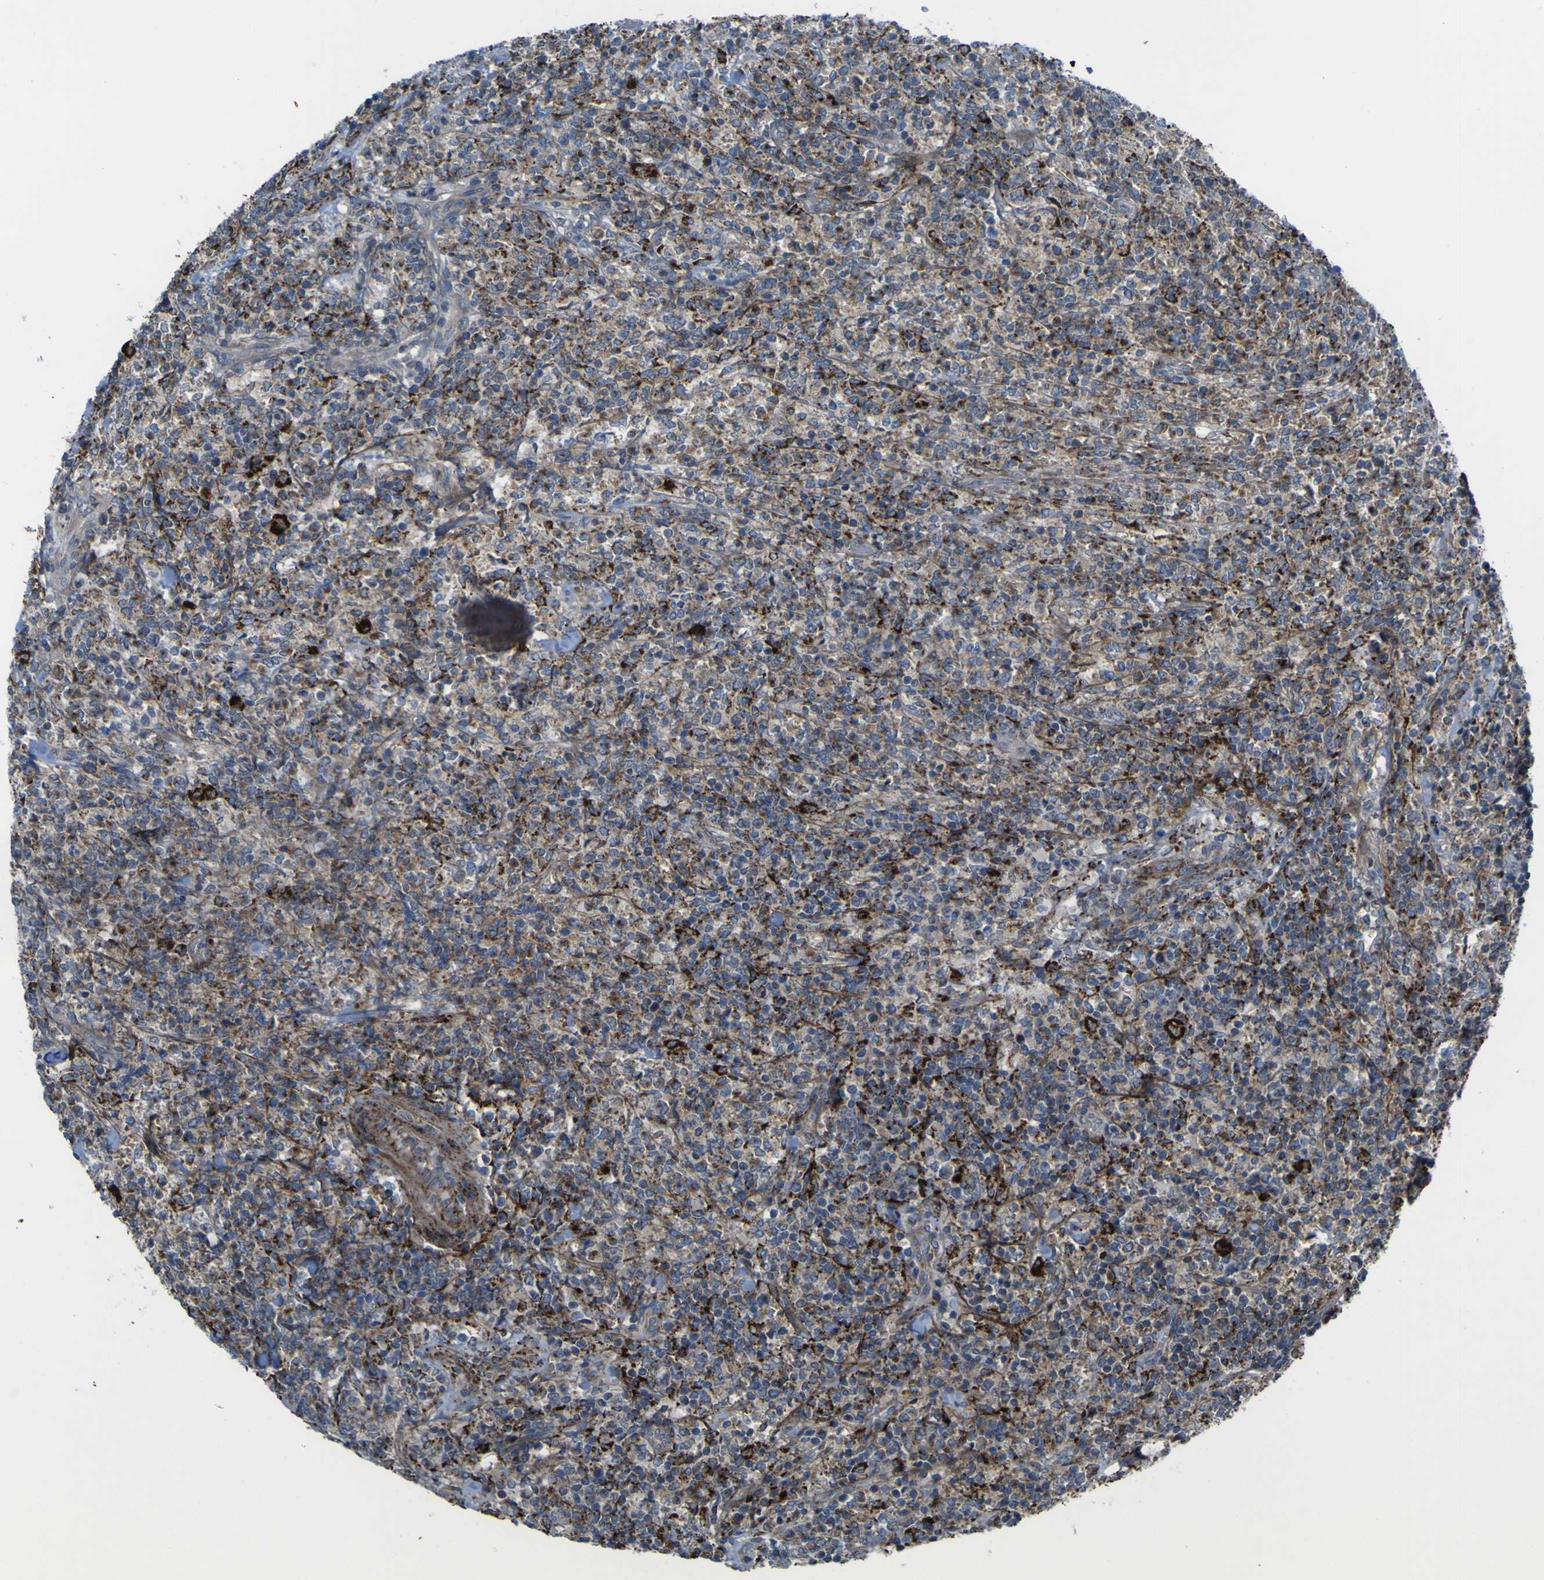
{"staining": {"intensity": "negative", "quantity": "none", "location": "none"}, "tissue": "lymphoma", "cell_type": "Tumor cells", "image_type": "cancer", "snomed": [{"axis": "morphology", "description": "Malignant lymphoma, non-Hodgkin's type, High grade"}, {"axis": "topography", "description": "Soft tissue"}], "caption": "The immunohistochemistry (IHC) photomicrograph has no significant staining in tumor cells of lymphoma tissue.", "gene": "GPLD1", "patient": {"sex": "male", "age": 18}}